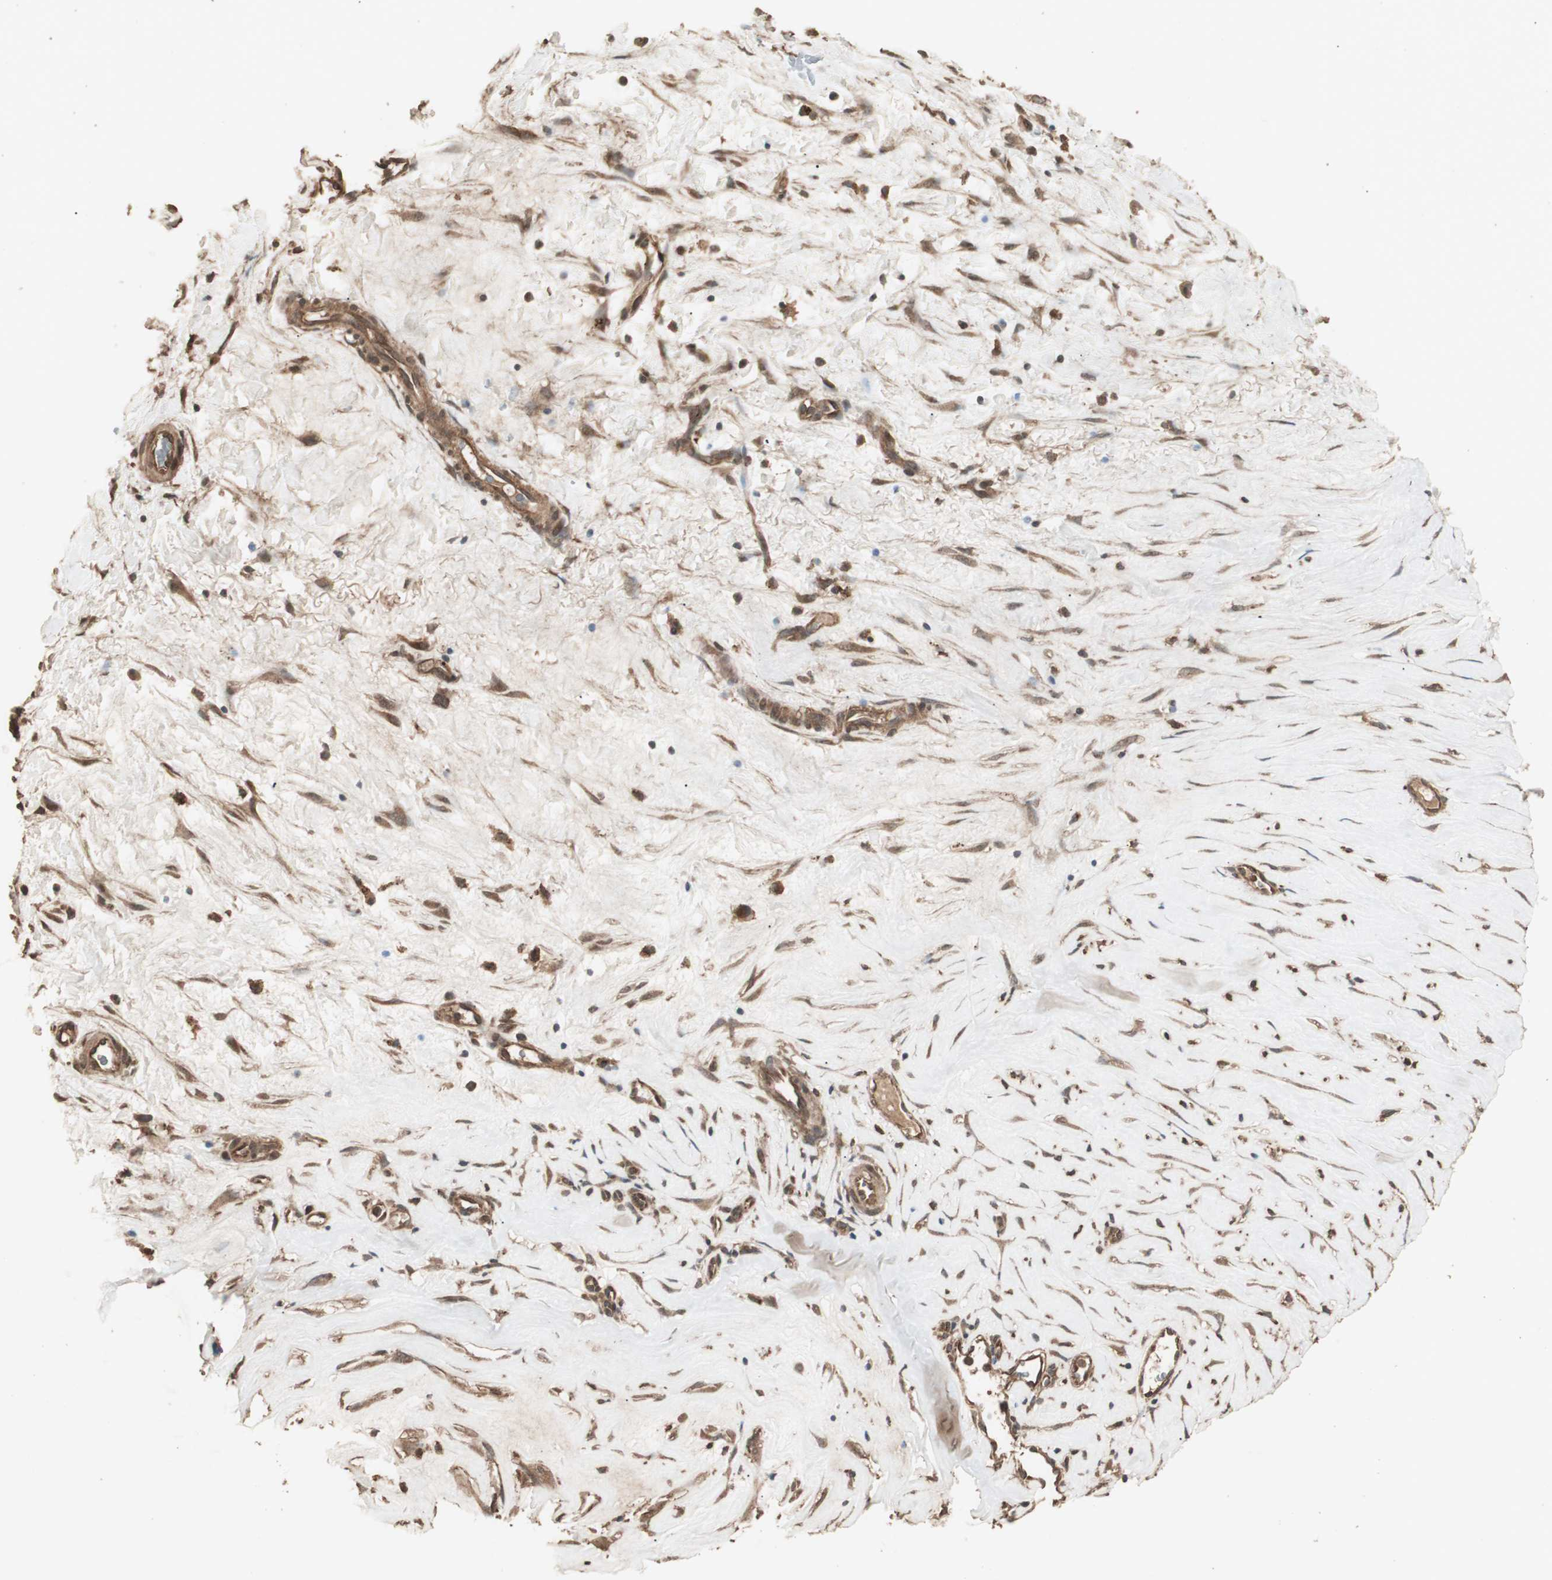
{"staining": {"intensity": "moderate", "quantity": ">75%", "location": "cytoplasmic/membranous"}, "tissue": "liver cancer", "cell_type": "Tumor cells", "image_type": "cancer", "snomed": [{"axis": "morphology", "description": "Cholangiocarcinoma"}, {"axis": "topography", "description": "Liver"}], "caption": "Liver cancer (cholangiocarcinoma) stained with immunohistochemistry exhibits moderate cytoplasmic/membranous staining in approximately >75% of tumor cells.", "gene": "CCN4", "patient": {"sex": "female", "age": 65}}